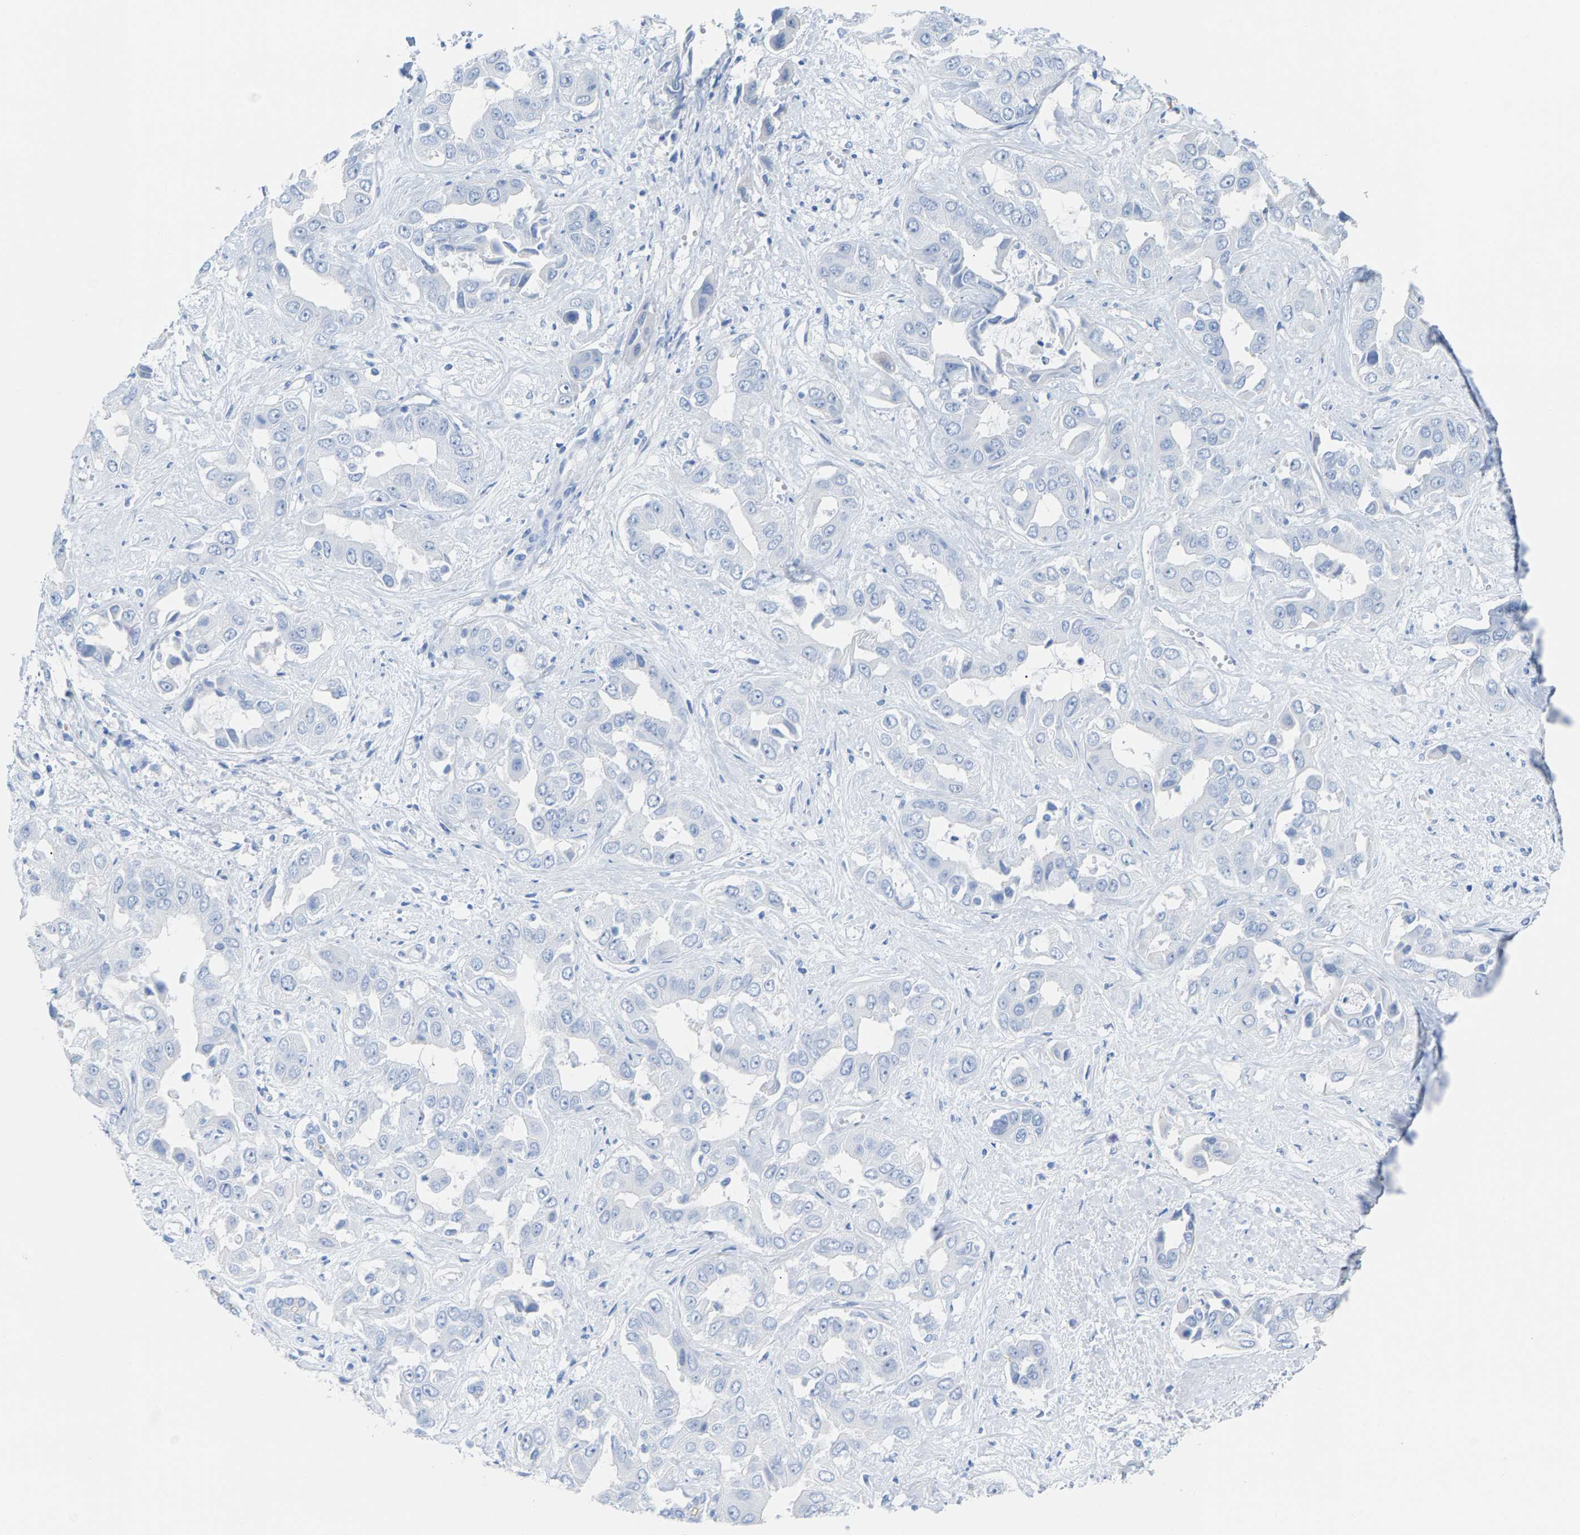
{"staining": {"intensity": "negative", "quantity": "none", "location": "none"}, "tissue": "liver cancer", "cell_type": "Tumor cells", "image_type": "cancer", "snomed": [{"axis": "morphology", "description": "Cholangiocarcinoma"}, {"axis": "topography", "description": "Liver"}], "caption": "DAB immunohistochemical staining of liver cancer (cholangiocarcinoma) reveals no significant staining in tumor cells.", "gene": "CPA1", "patient": {"sex": "female", "age": 52}}